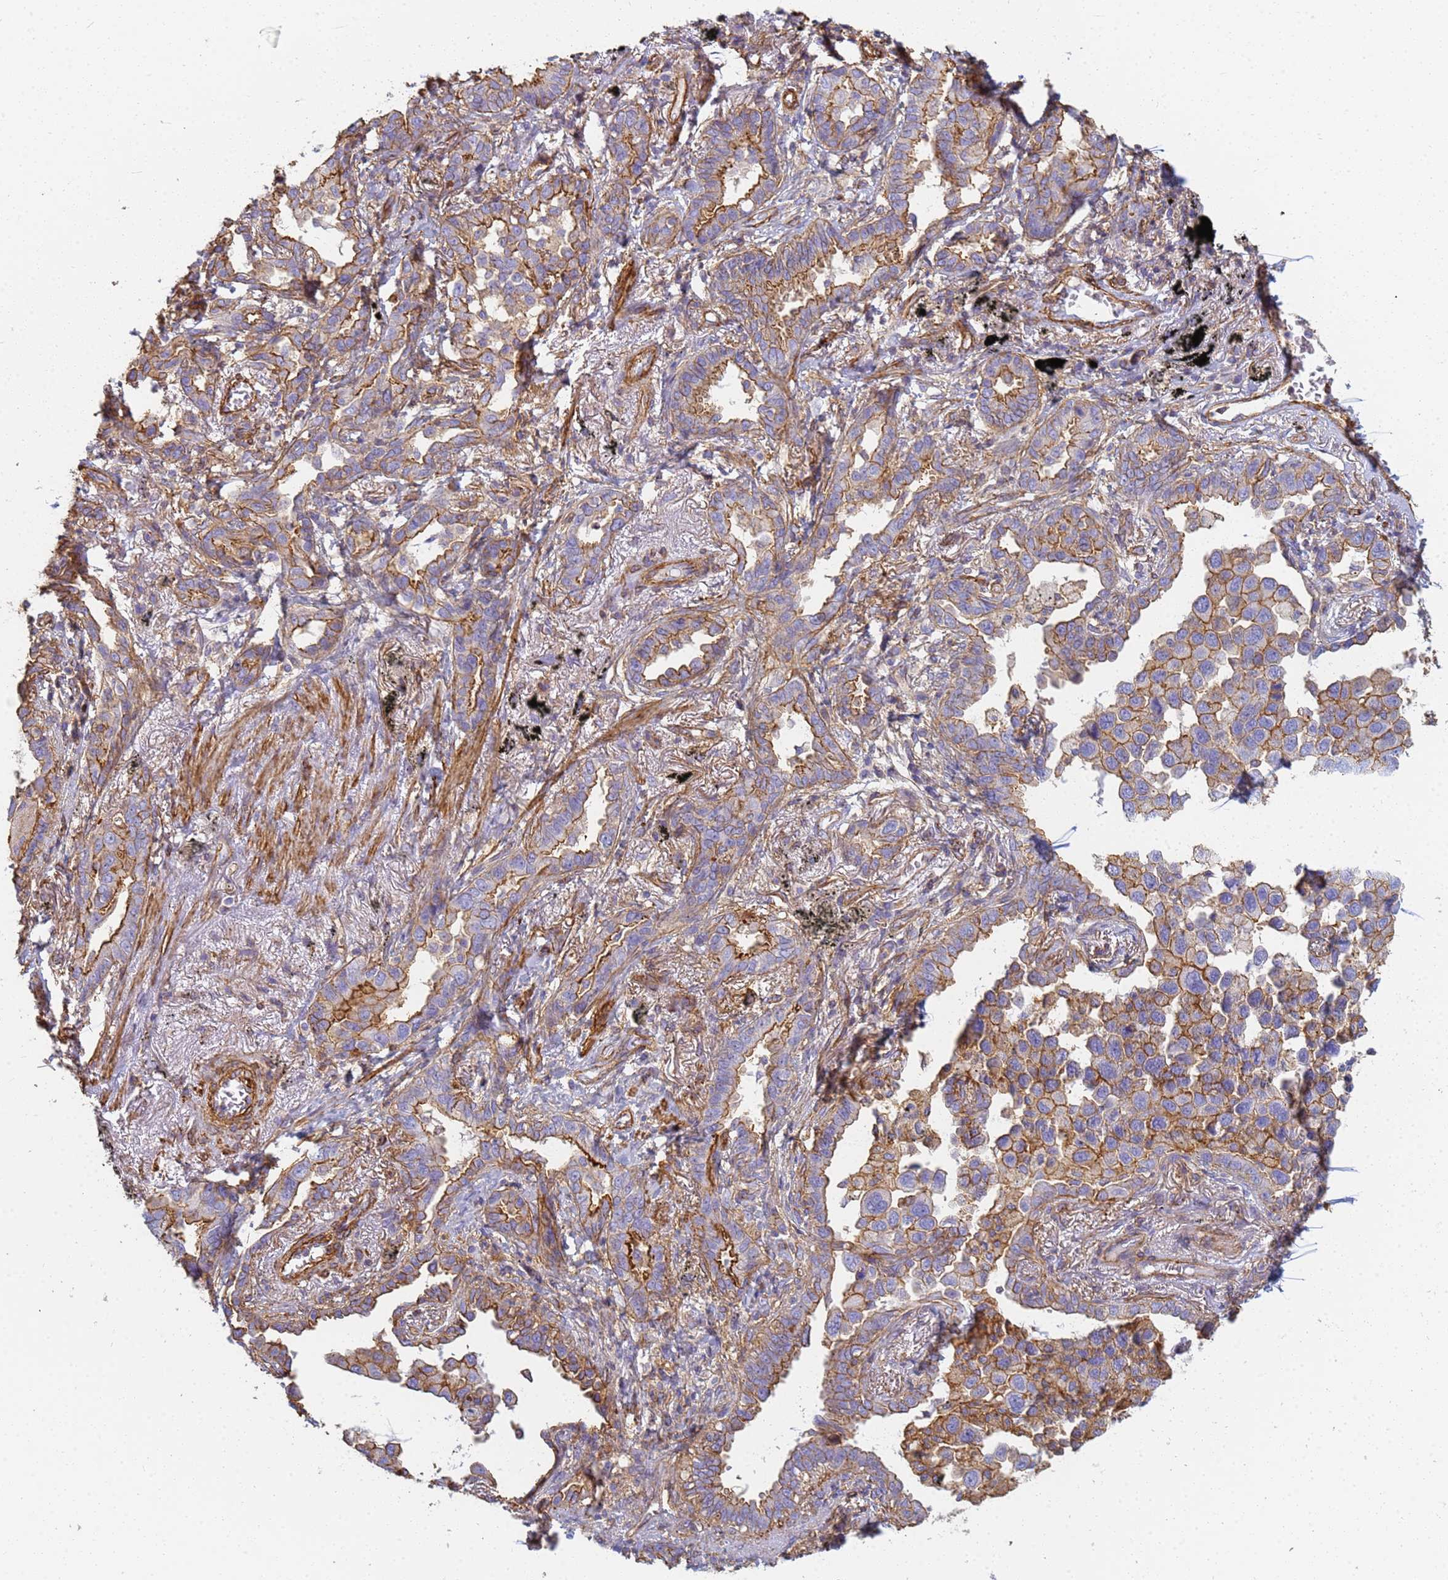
{"staining": {"intensity": "moderate", "quantity": "25%-75%", "location": "cytoplasmic/membranous"}, "tissue": "lung cancer", "cell_type": "Tumor cells", "image_type": "cancer", "snomed": [{"axis": "morphology", "description": "Adenocarcinoma, NOS"}, {"axis": "topography", "description": "Lung"}], "caption": "High-magnification brightfield microscopy of lung cancer stained with DAB (brown) and counterstained with hematoxylin (blue). tumor cells exhibit moderate cytoplasmic/membranous expression is appreciated in approximately25%-75% of cells. (brown staining indicates protein expression, while blue staining denotes nuclei).", "gene": "TPM1", "patient": {"sex": "male", "age": 67}}